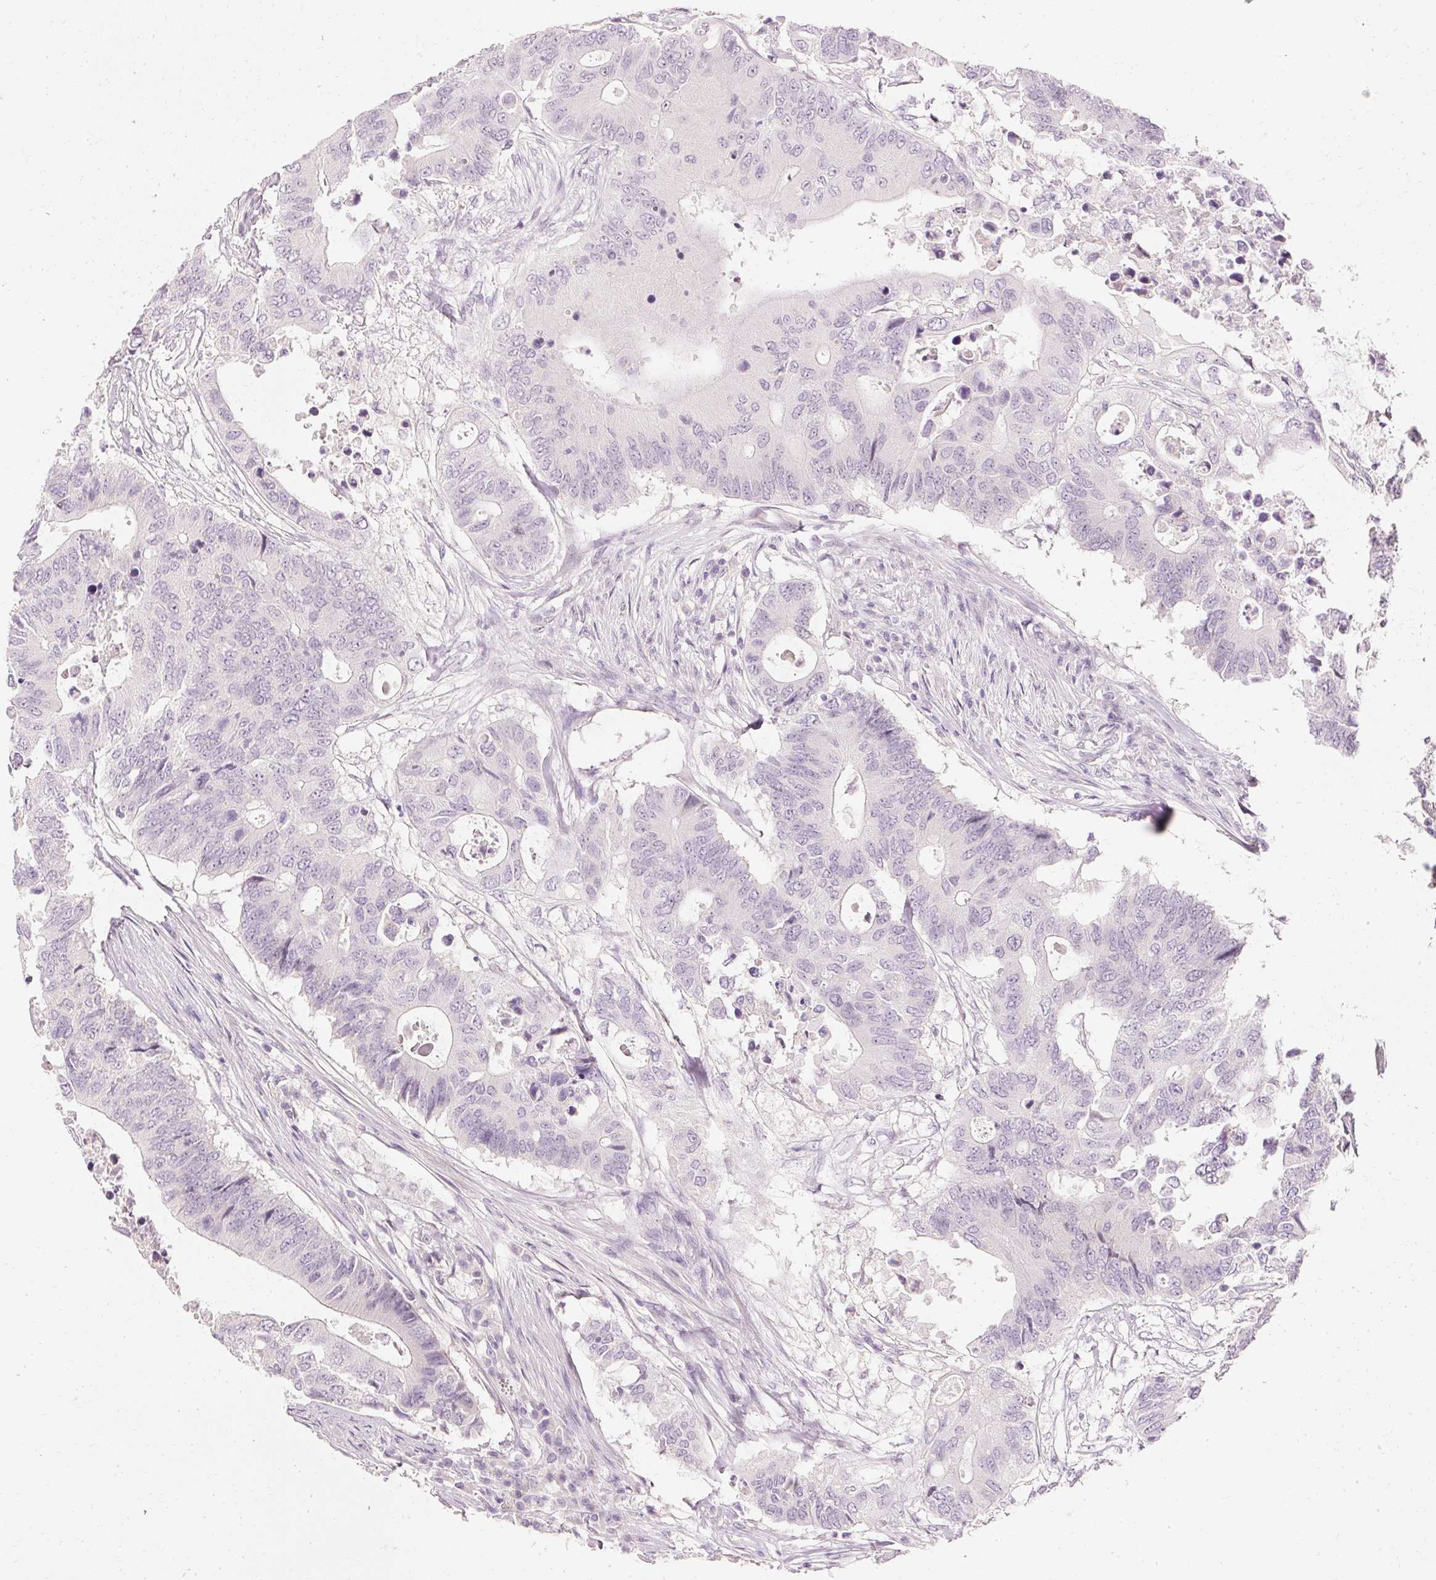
{"staining": {"intensity": "negative", "quantity": "none", "location": "none"}, "tissue": "colorectal cancer", "cell_type": "Tumor cells", "image_type": "cancer", "snomed": [{"axis": "morphology", "description": "Adenocarcinoma, NOS"}, {"axis": "topography", "description": "Colon"}], "caption": "This is a micrograph of immunohistochemistry staining of colorectal cancer, which shows no staining in tumor cells. (DAB (3,3'-diaminobenzidine) immunohistochemistry with hematoxylin counter stain).", "gene": "ELAVL3", "patient": {"sex": "male", "age": 71}}